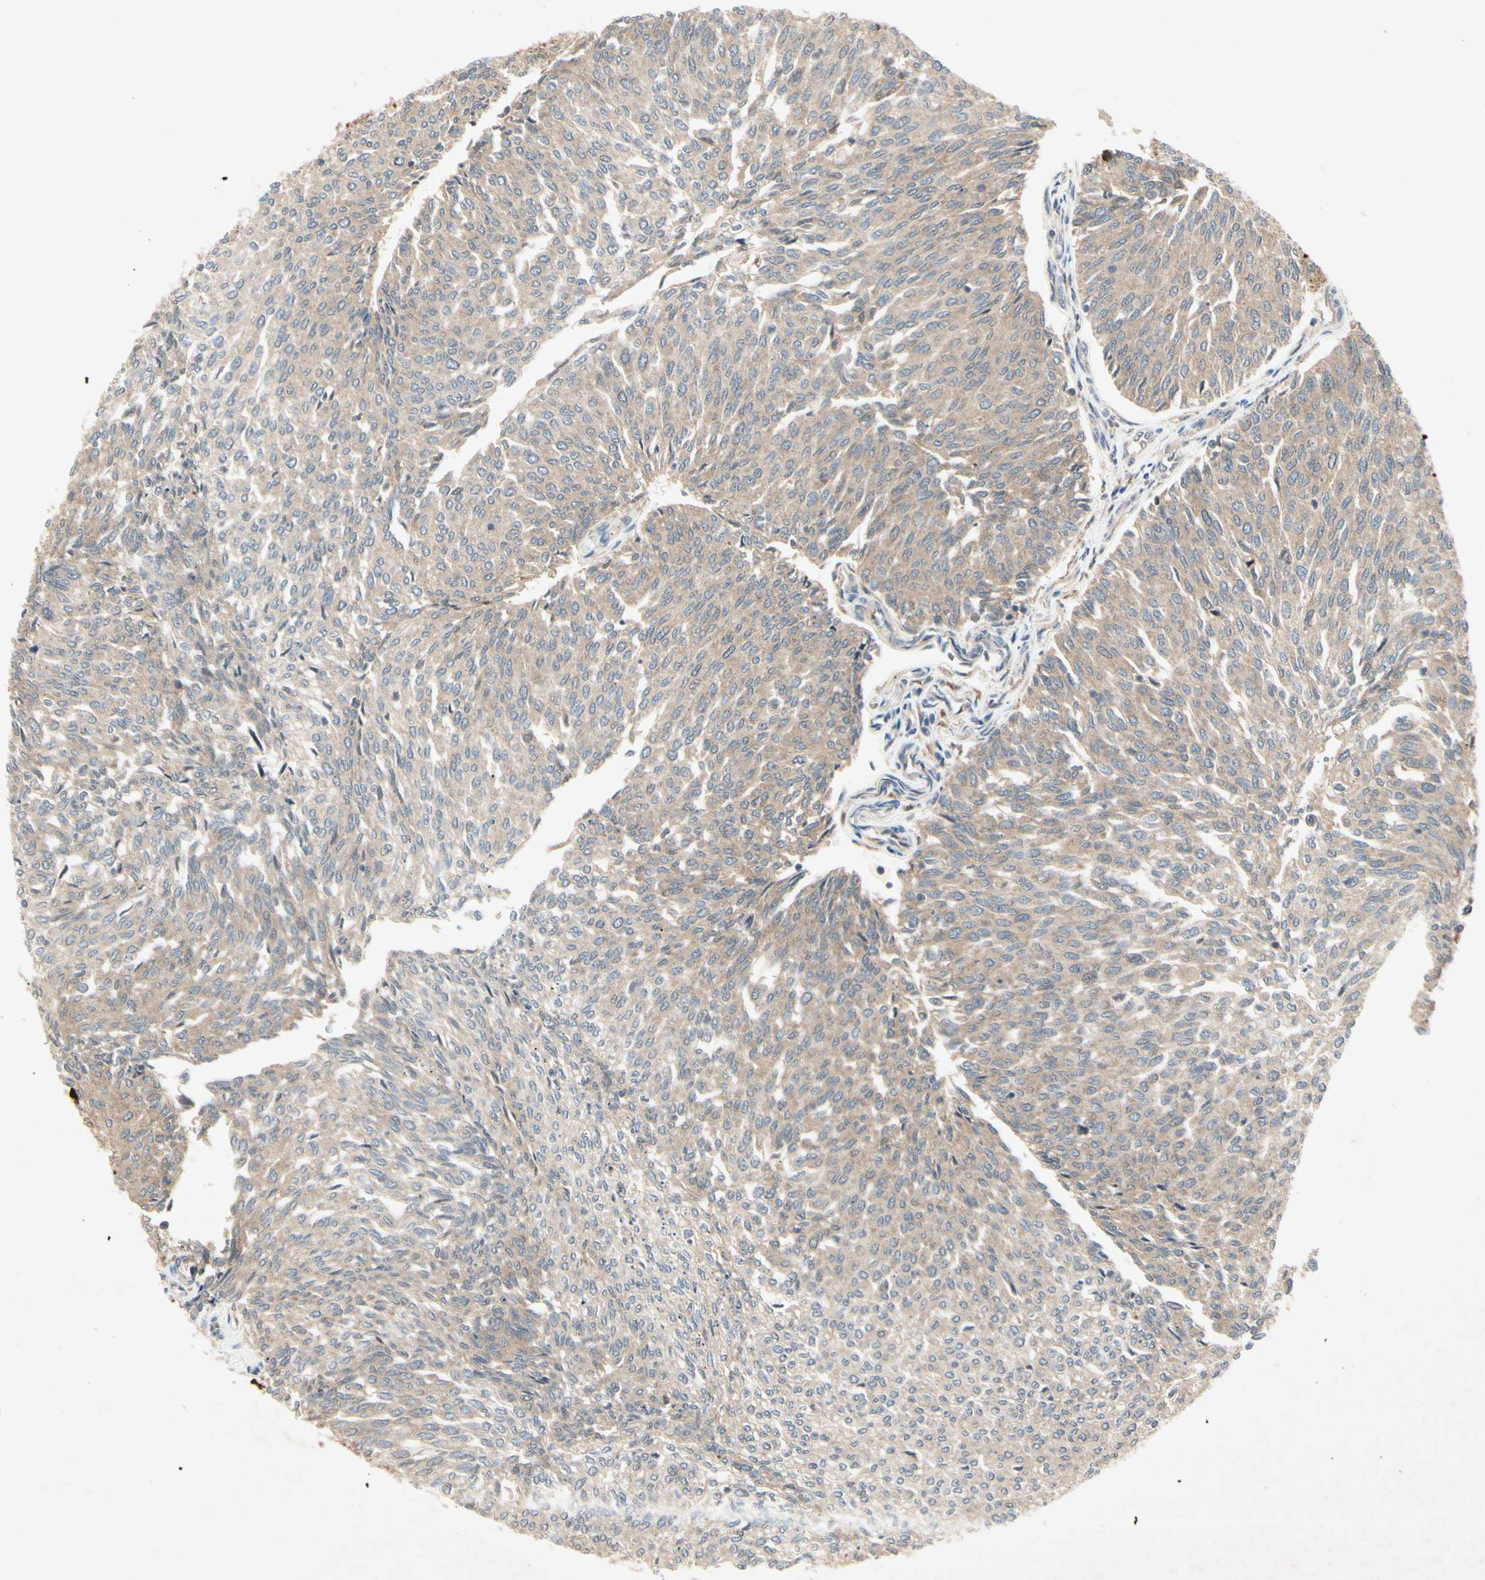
{"staining": {"intensity": "moderate", "quantity": ">75%", "location": "cytoplasmic/membranous"}, "tissue": "urothelial cancer", "cell_type": "Tumor cells", "image_type": "cancer", "snomed": [{"axis": "morphology", "description": "Urothelial carcinoma, Low grade"}, {"axis": "topography", "description": "Urinary bladder"}], "caption": "Immunohistochemical staining of urothelial cancer reveals medium levels of moderate cytoplasmic/membranous protein staining in approximately >75% of tumor cells.", "gene": "RNF14", "patient": {"sex": "female", "age": 79}}